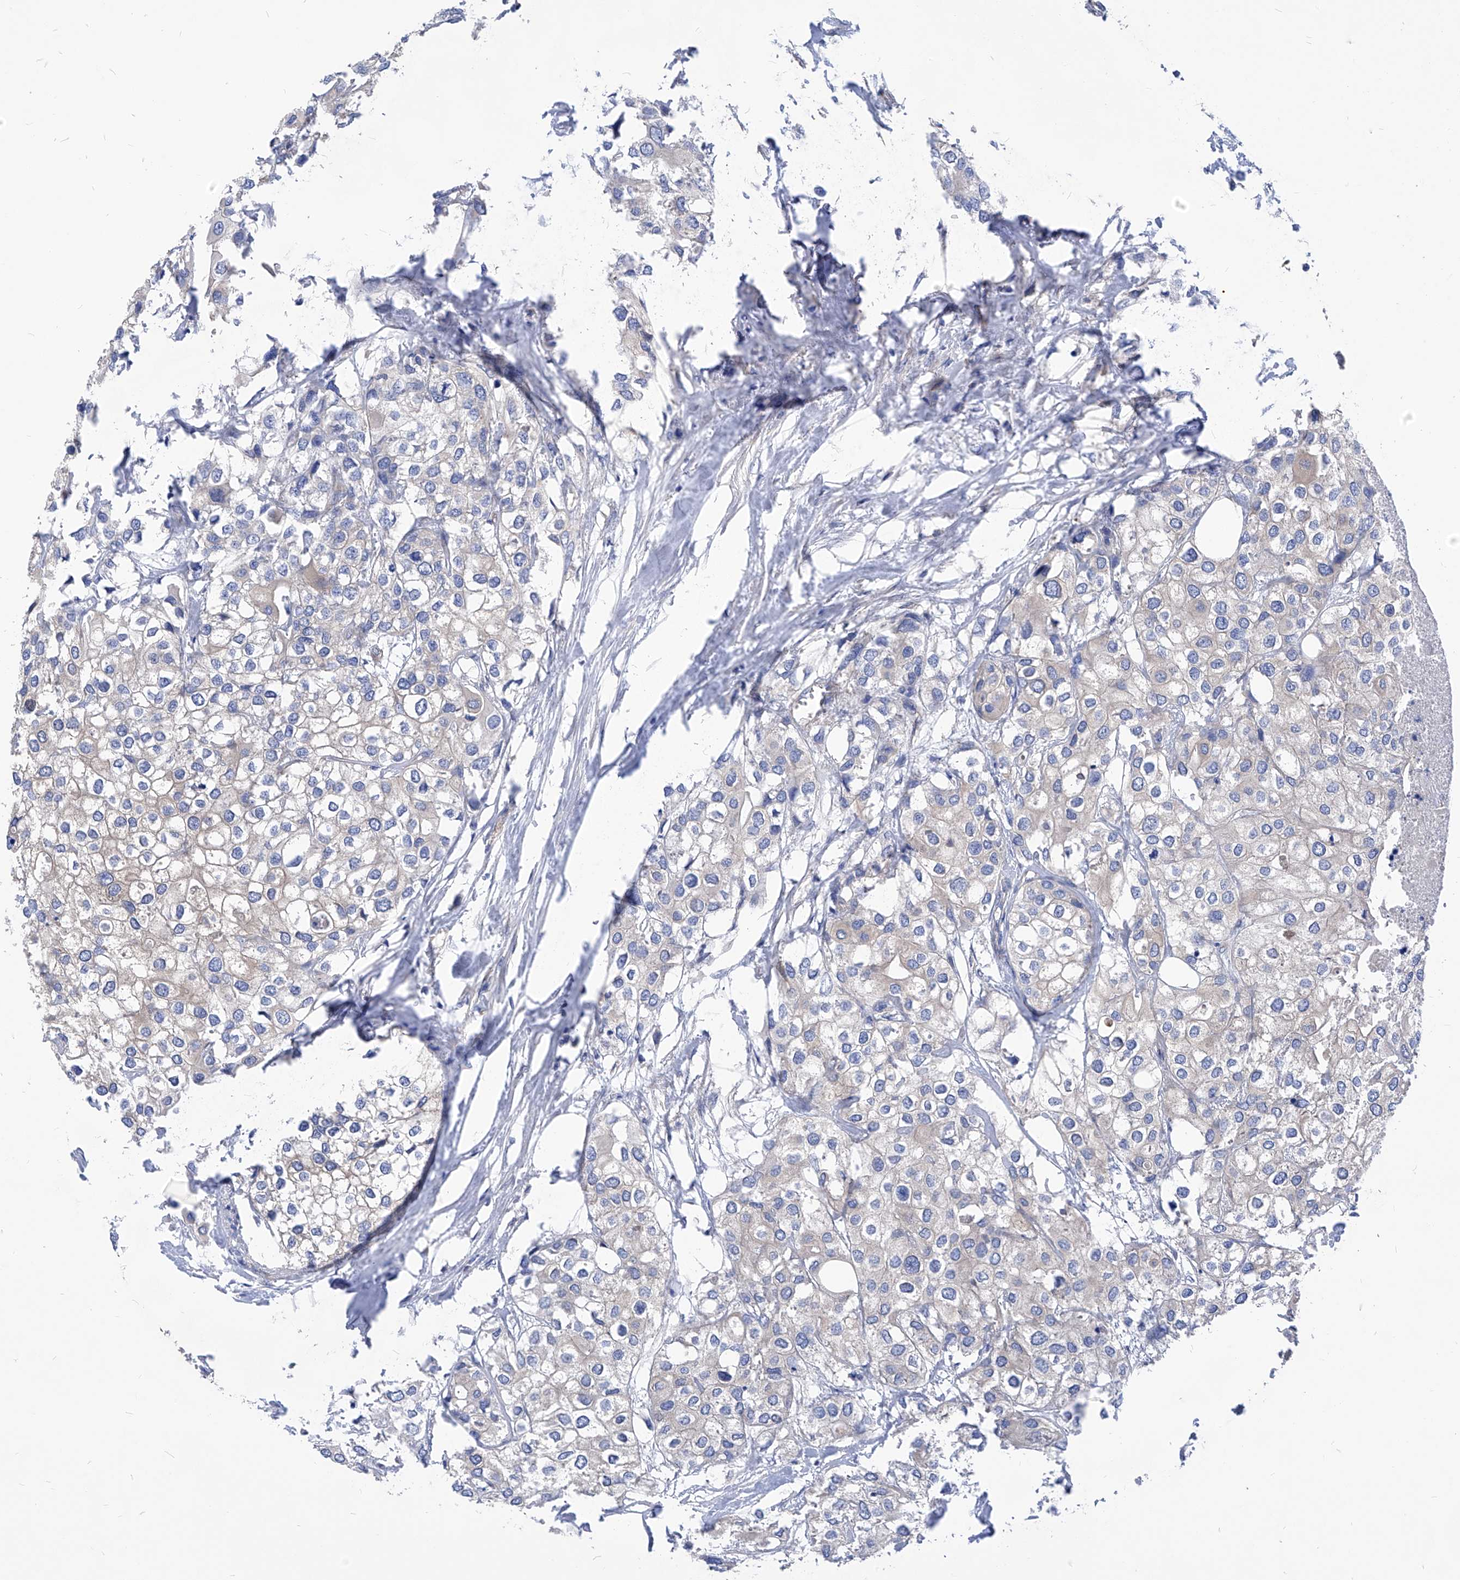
{"staining": {"intensity": "negative", "quantity": "none", "location": "none"}, "tissue": "urothelial cancer", "cell_type": "Tumor cells", "image_type": "cancer", "snomed": [{"axis": "morphology", "description": "Urothelial carcinoma, High grade"}, {"axis": "topography", "description": "Urinary bladder"}], "caption": "This is a micrograph of immunohistochemistry (IHC) staining of urothelial carcinoma (high-grade), which shows no positivity in tumor cells.", "gene": "XPNPEP1", "patient": {"sex": "male", "age": 64}}